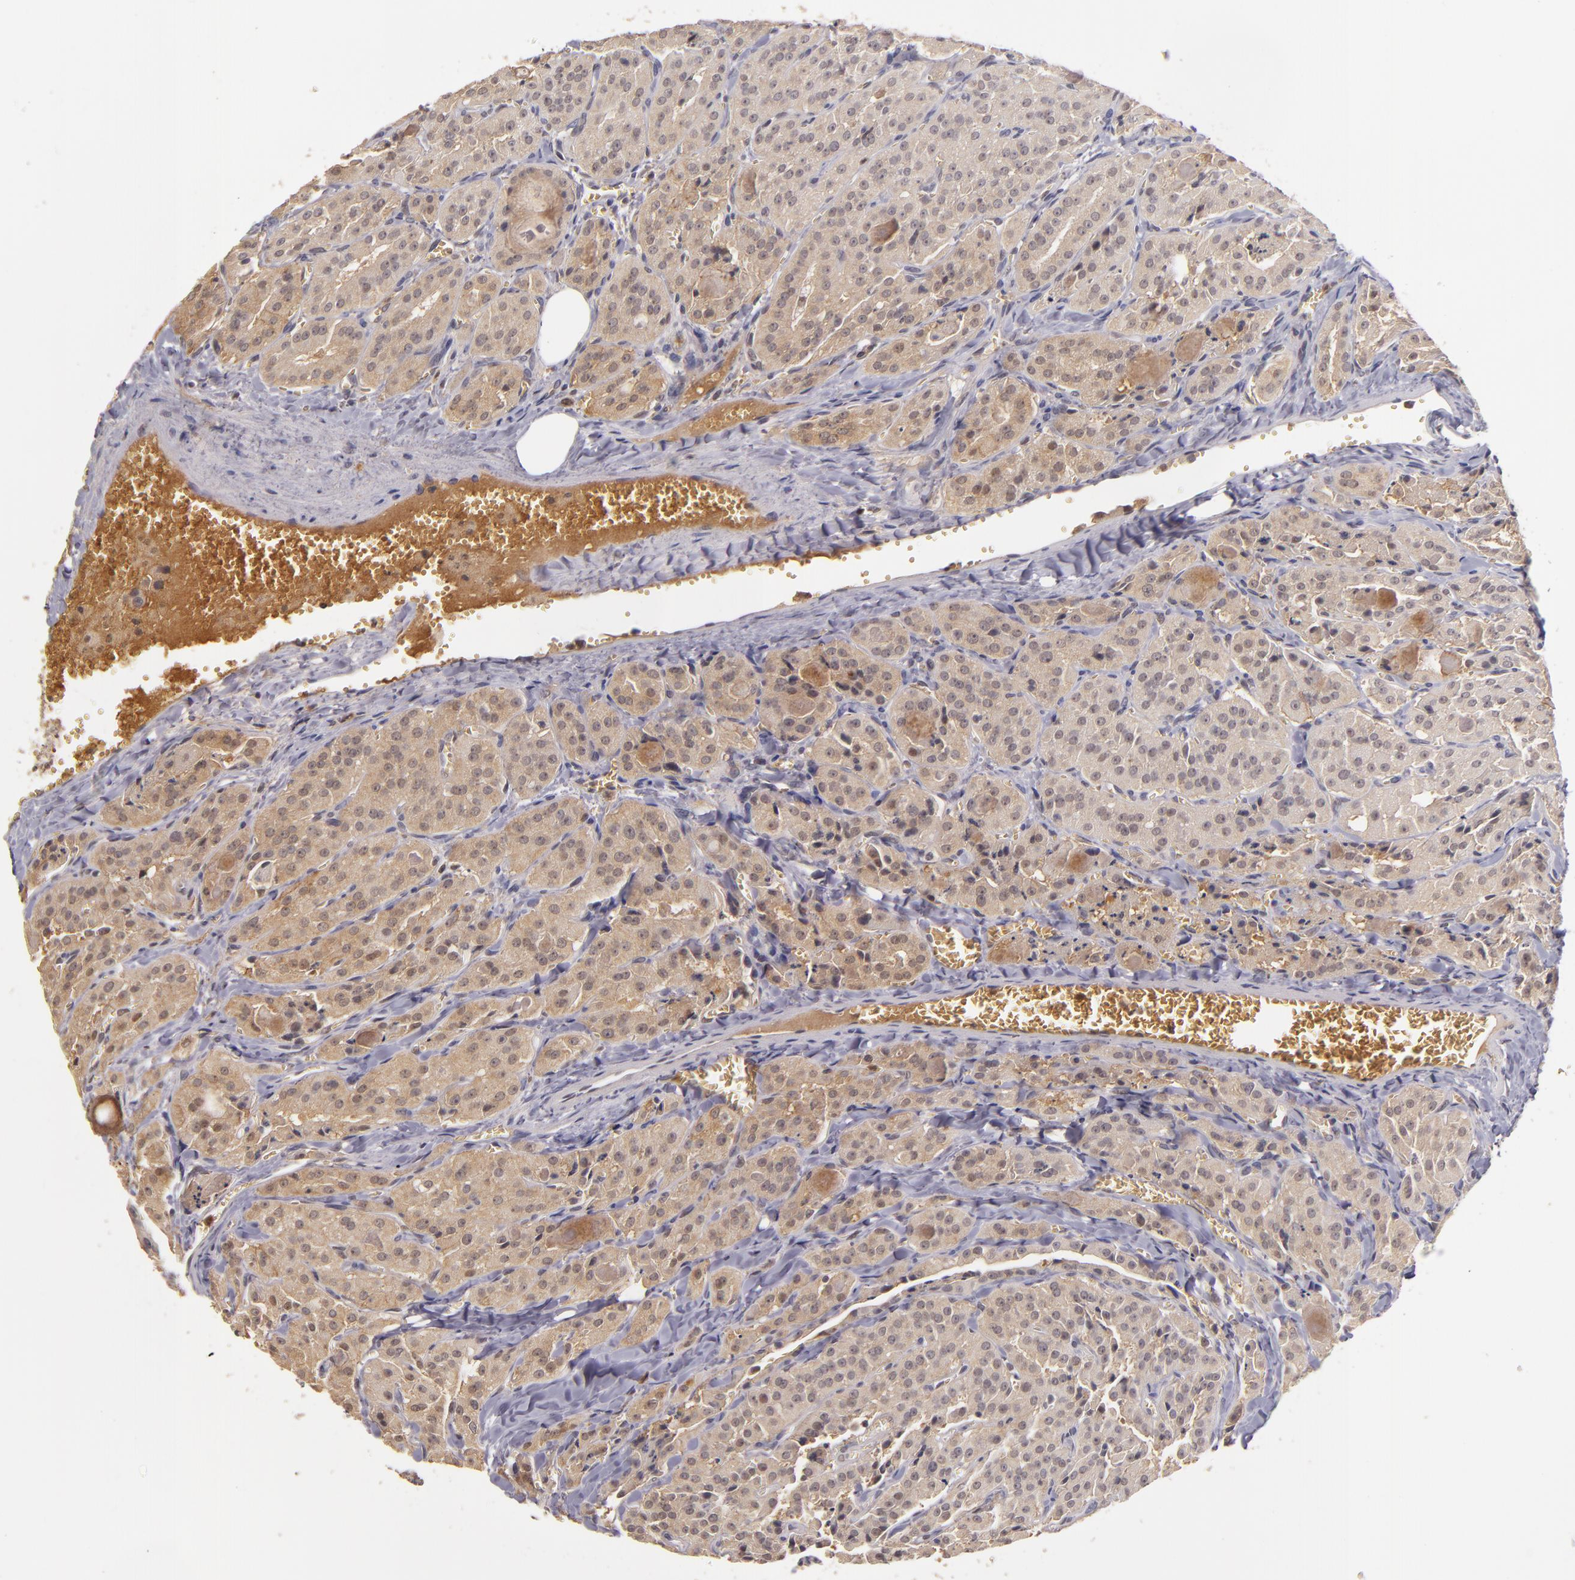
{"staining": {"intensity": "moderate", "quantity": ">75%", "location": "cytoplasmic/membranous,nuclear"}, "tissue": "thyroid cancer", "cell_type": "Tumor cells", "image_type": "cancer", "snomed": [{"axis": "morphology", "description": "Carcinoma, NOS"}, {"axis": "topography", "description": "Thyroid gland"}], "caption": "DAB (3,3'-diaminobenzidine) immunohistochemical staining of thyroid cancer (carcinoma) exhibits moderate cytoplasmic/membranous and nuclear protein expression in about >75% of tumor cells.", "gene": "LRG1", "patient": {"sex": "male", "age": 76}}